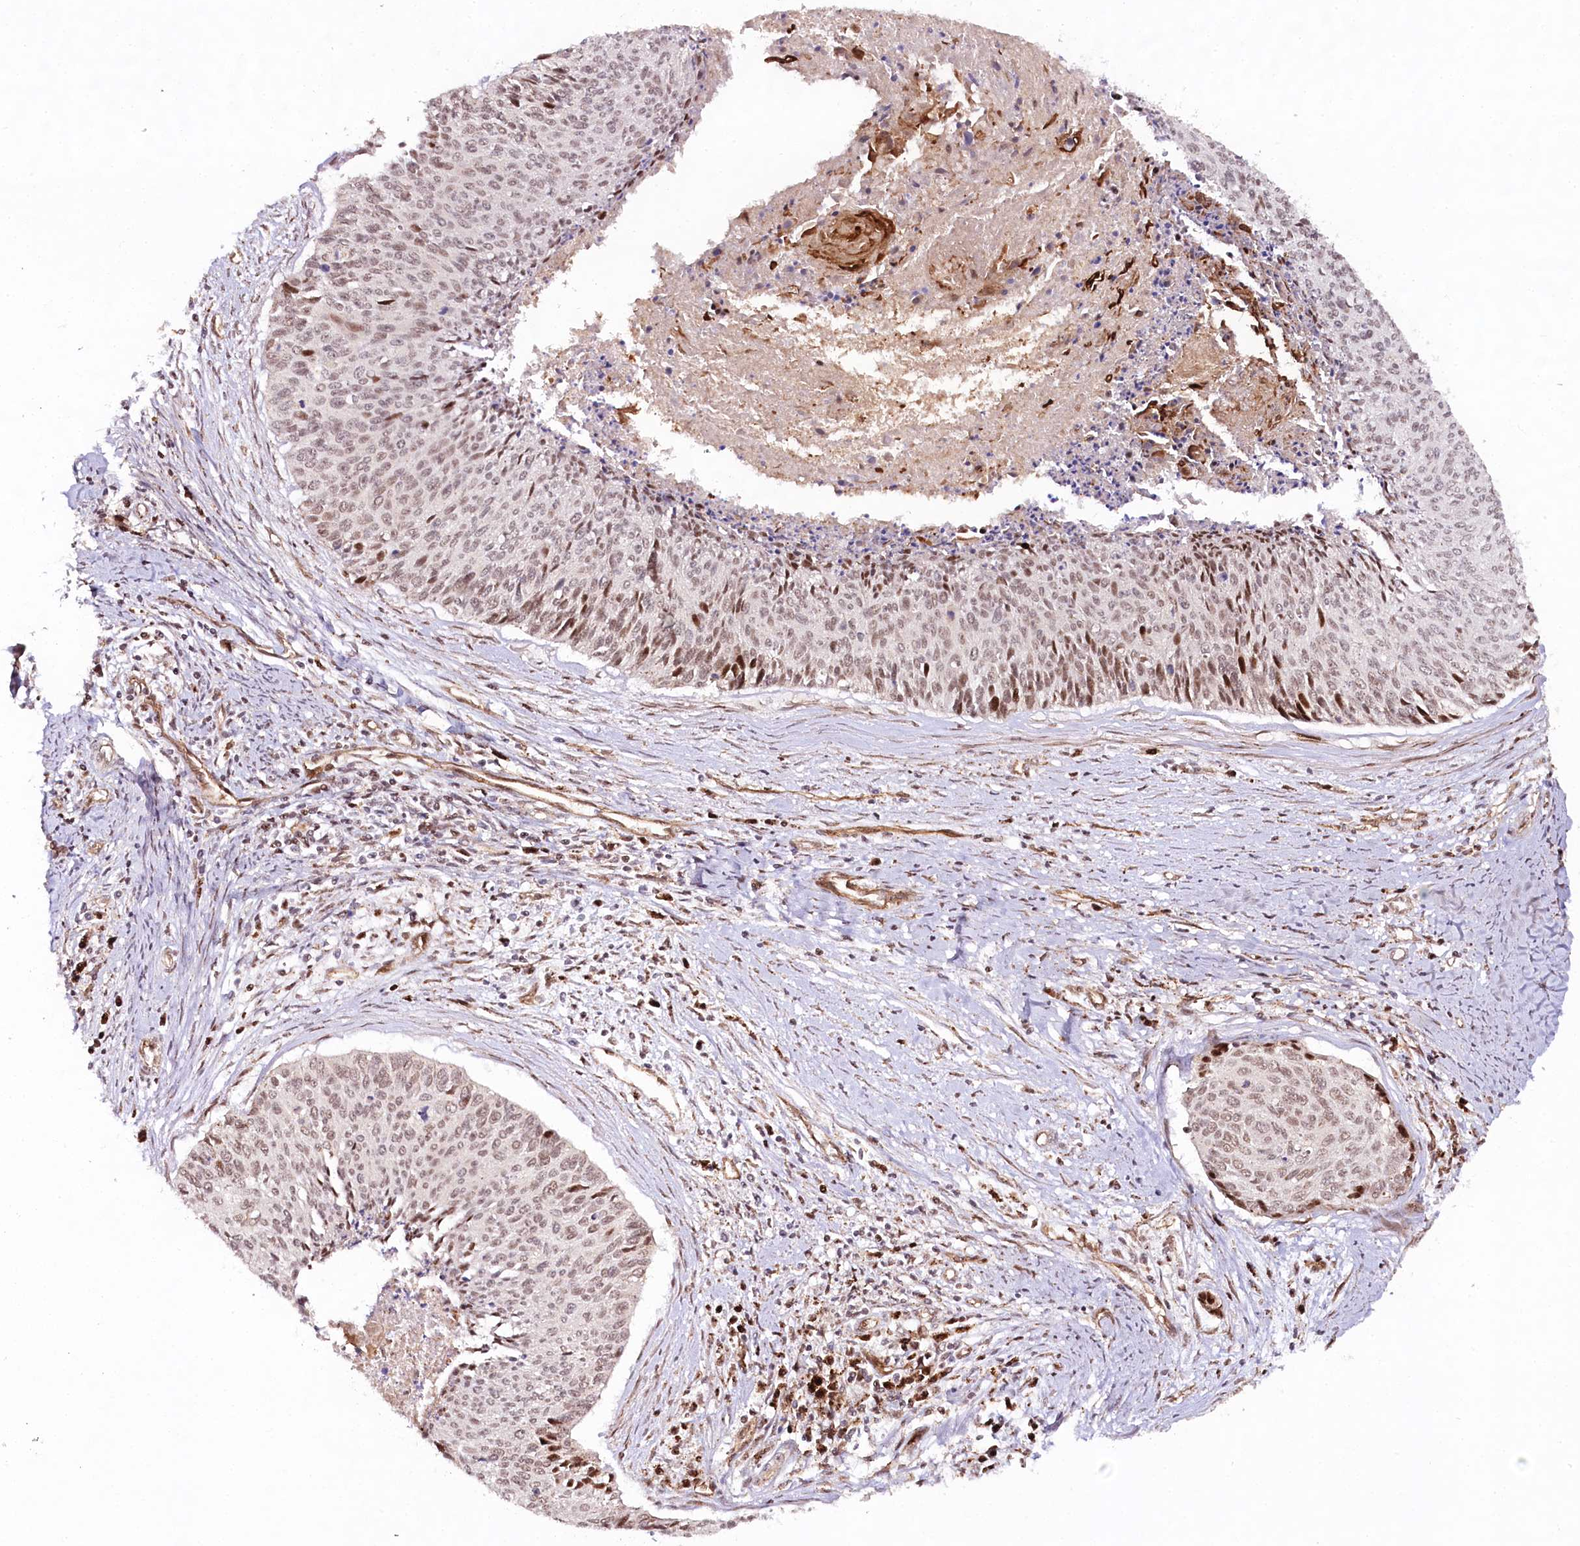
{"staining": {"intensity": "weak", "quantity": ">75%", "location": "nuclear"}, "tissue": "cervical cancer", "cell_type": "Tumor cells", "image_type": "cancer", "snomed": [{"axis": "morphology", "description": "Squamous cell carcinoma, NOS"}, {"axis": "topography", "description": "Cervix"}], "caption": "This histopathology image exhibits immunohistochemistry (IHC) staining of cervical cancer (squamous cell carcinoma), with low weak nuclear expression in about >75% of tumor cells.", "gene": "COPG1", "patient": {"sex": "female", "age": 55}}